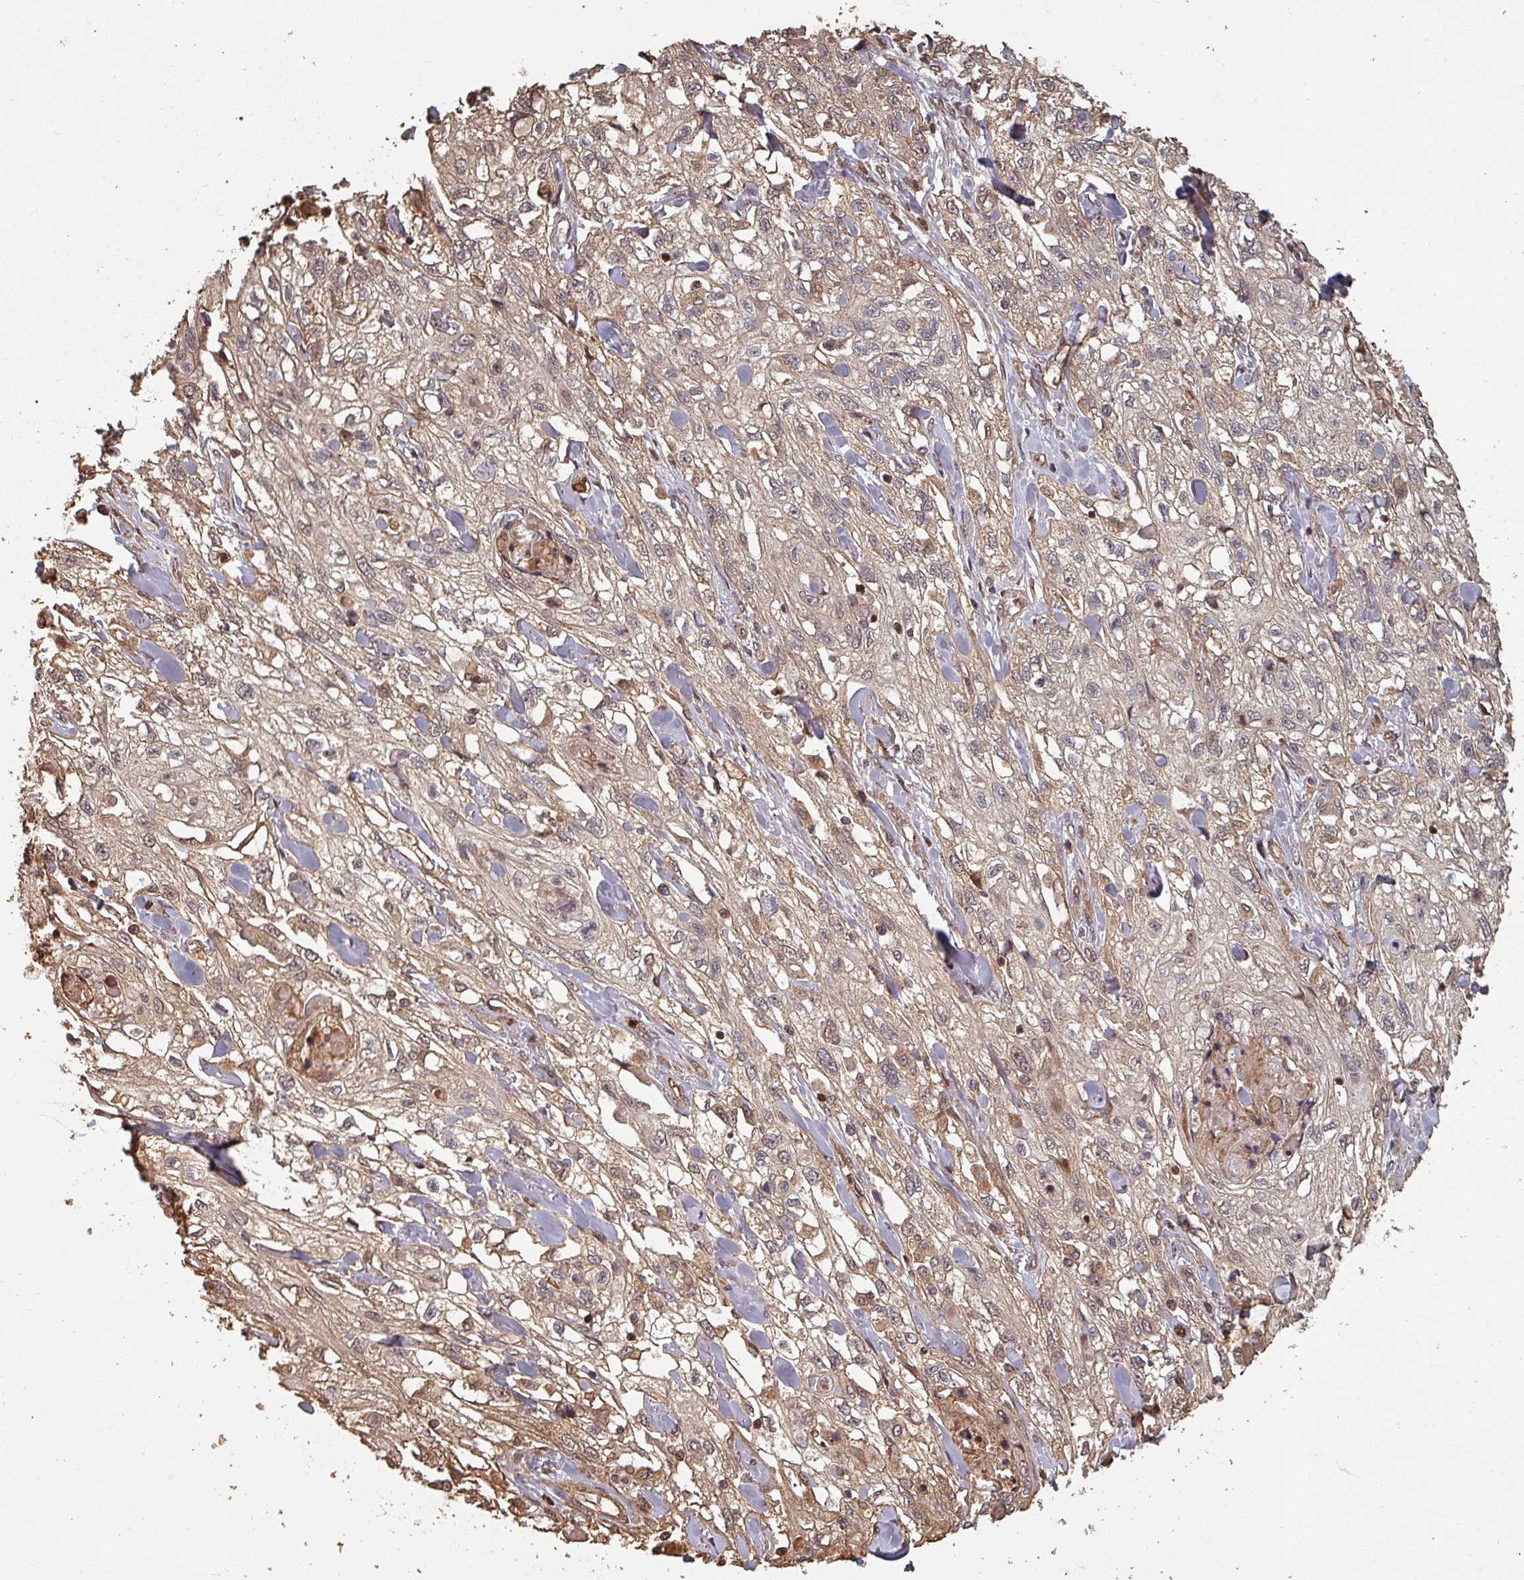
{"staining": {"intensity": "negative", "quantity": "none", "location": "none"}, "tissue": "skin cancer", "cell_type": "Tumor cells", "image_type": "cancer", "snomed": [{"axis": "morphology", "description": "Squamous cell carcinoma, NOS"}, {"axis": "topography", "description": "Skin"}, {"axis": "topography", "description": "Vulva"}], "caption": "IHC image of neoplastic tissue: squamous cell carcinoma (skin) stained with DAB (3,3'-diaminobenzidine) exhibits no significant protein staining in tumor cells. The staining was performed using DAB (3,3'-diaminobenzidine) to visualize the protein expression in brown, while the nuclei were stained in blue with hematoxylin (Magnification: 20x).", "gene": "EID1", "patient": {"sex": "female", "age": 86}}